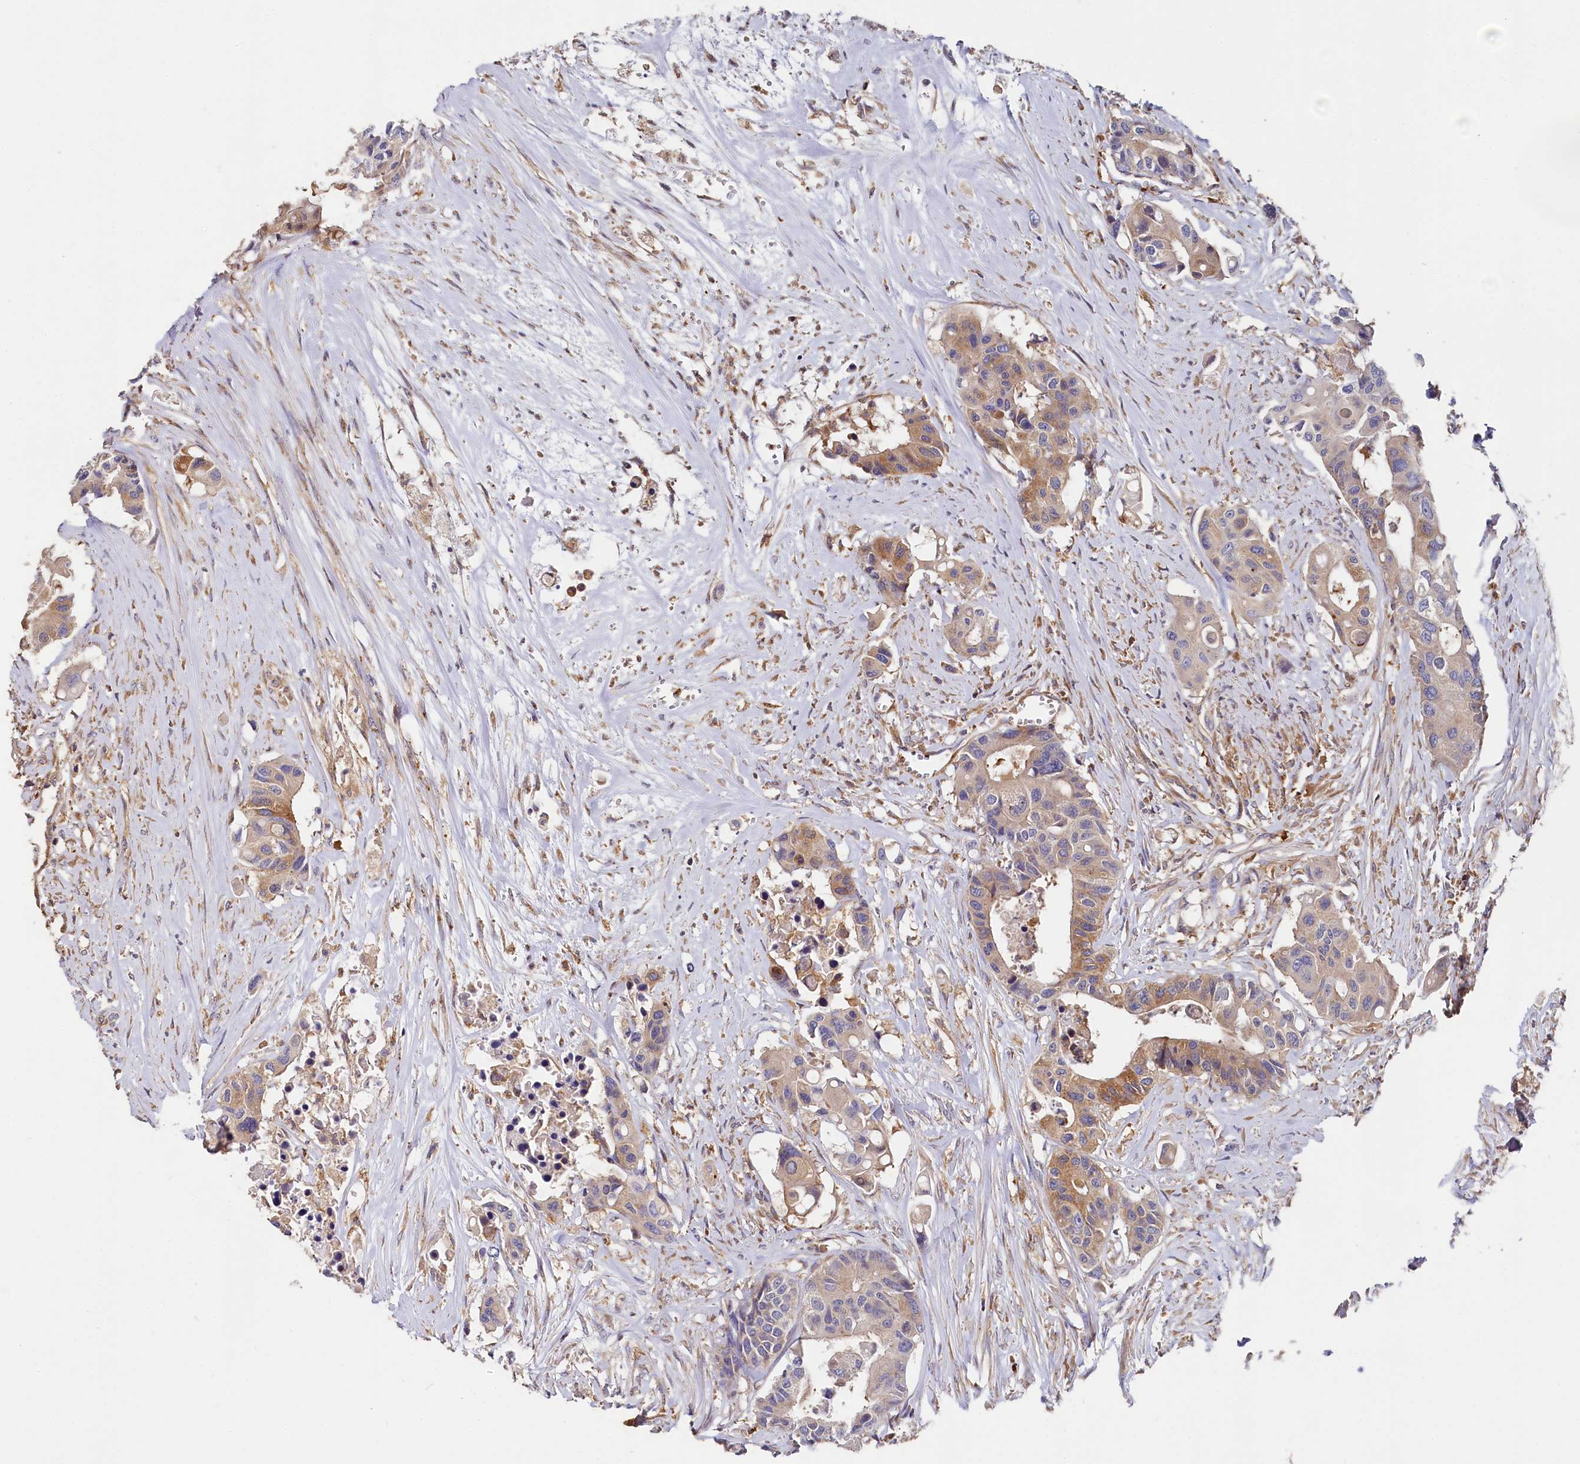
{"staining": {"intensity": "moderate", "quantity": "<25%", "location": "cytoplasmic/membranous"}, "tissue": "colorectal cancer", "cell_type": "Tumor cells", "image_type": "cancer", "snomed": [{"axis": "morphology", "description": "Adenocarcinoma, NOS"}, {"axis": "topography", "description": "Colon"}], "caption": "Immunohistochemical staining of human adenocarcinoma (colorectal) shows moderate cytoplasmic/membranous protein expression in about <25% of tumor cells.", "gene": "PPIP5K1", "patient": {"sex": "male", "age": 77}}